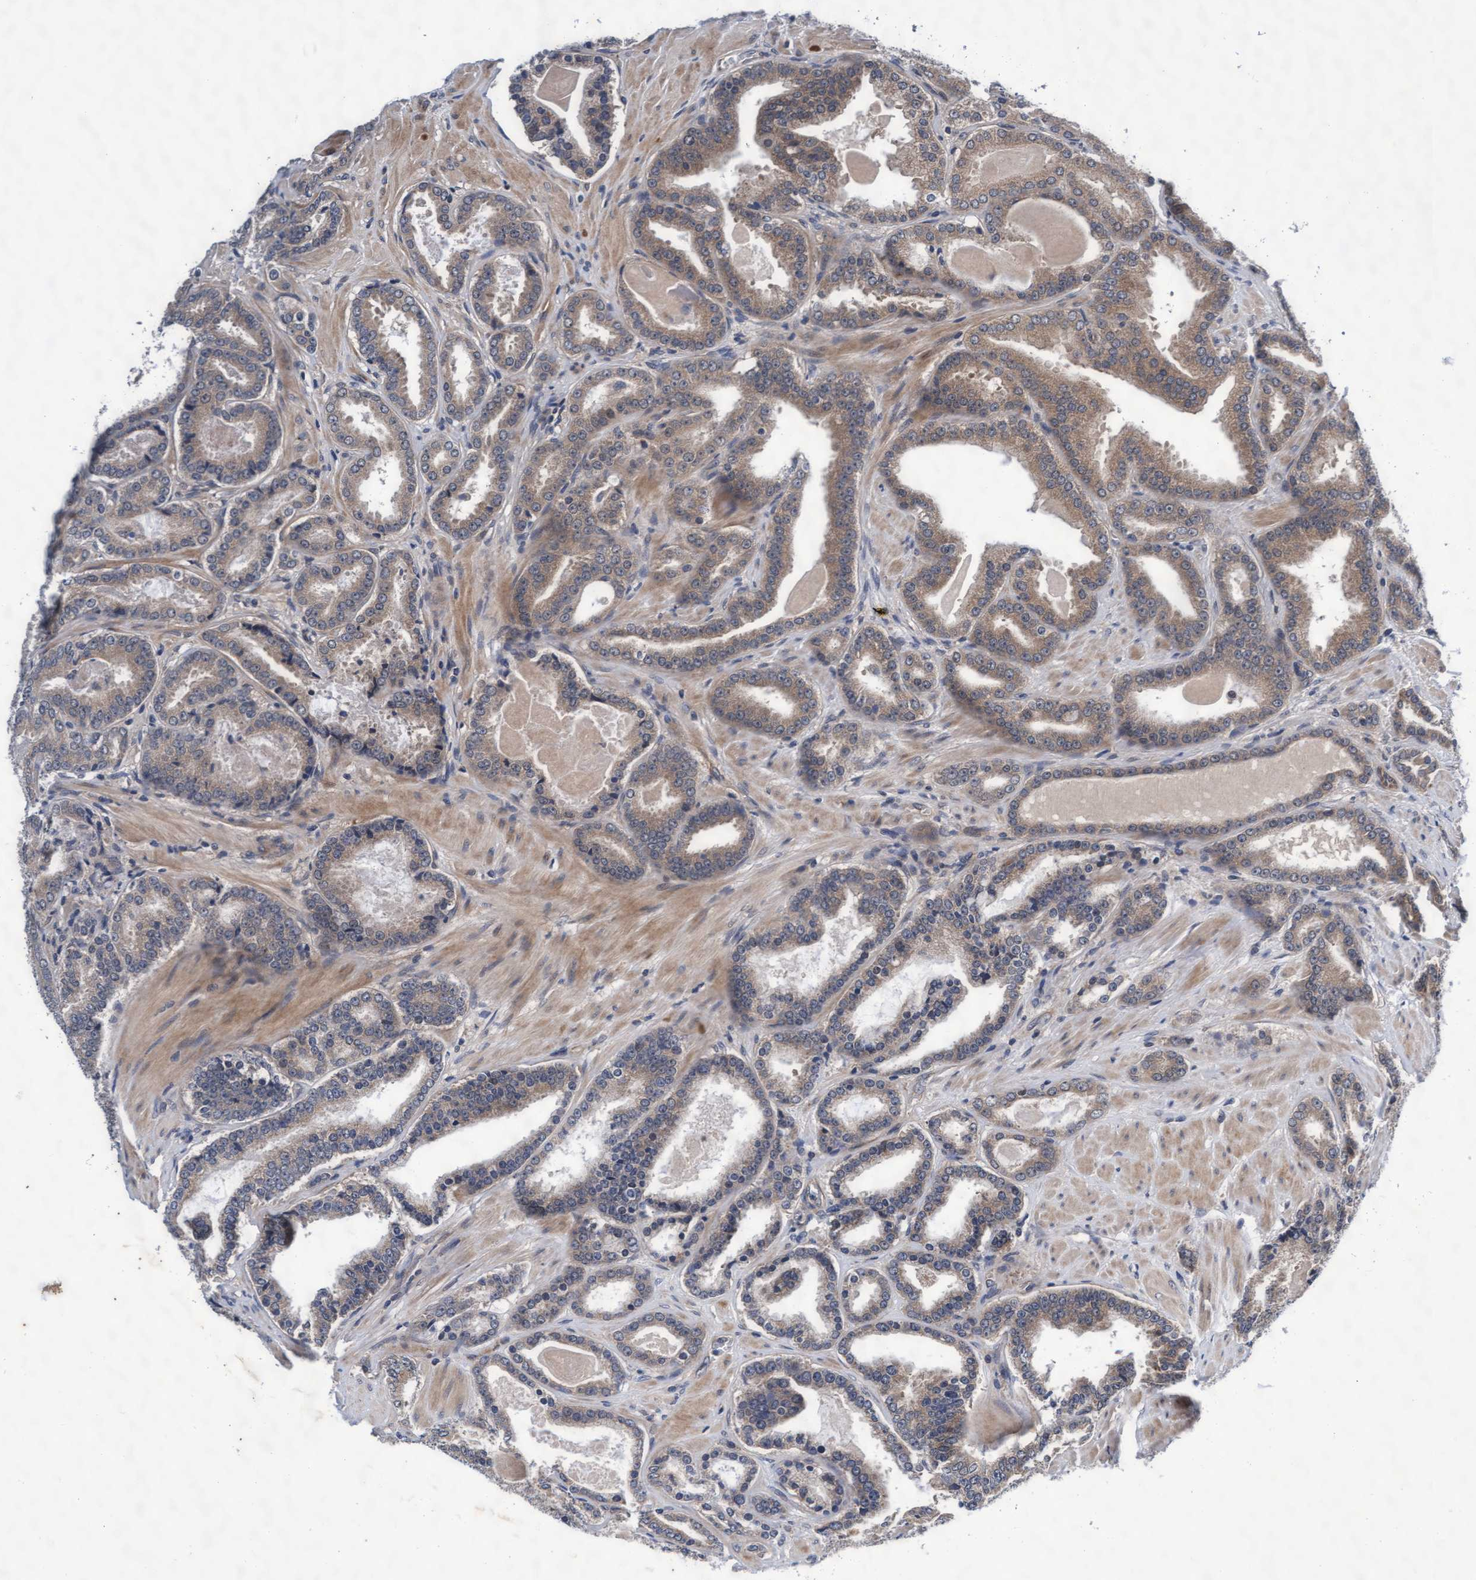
{"staining": {"intensity": "weak", "quantity": ">75%", "location": "cytoplasmic/membranous"}, "tissue": "prostate cancer", "cell_type": "Tumor cells", "image_type": "cancer", "snomed": [{"axis": "morphology", "description": "Adenocarcinoma, High grade"}, {"axis": "topography", "description": "Prostate"}], "caption": "Weak cytoplasmic/membranous protein expression is appreciated in approximately >75% of tumor cells in adenocarcinoma (high-grade) (prostate).", "gene": "EFCAB13", "patient": {"sex": "male", "age": 60}}